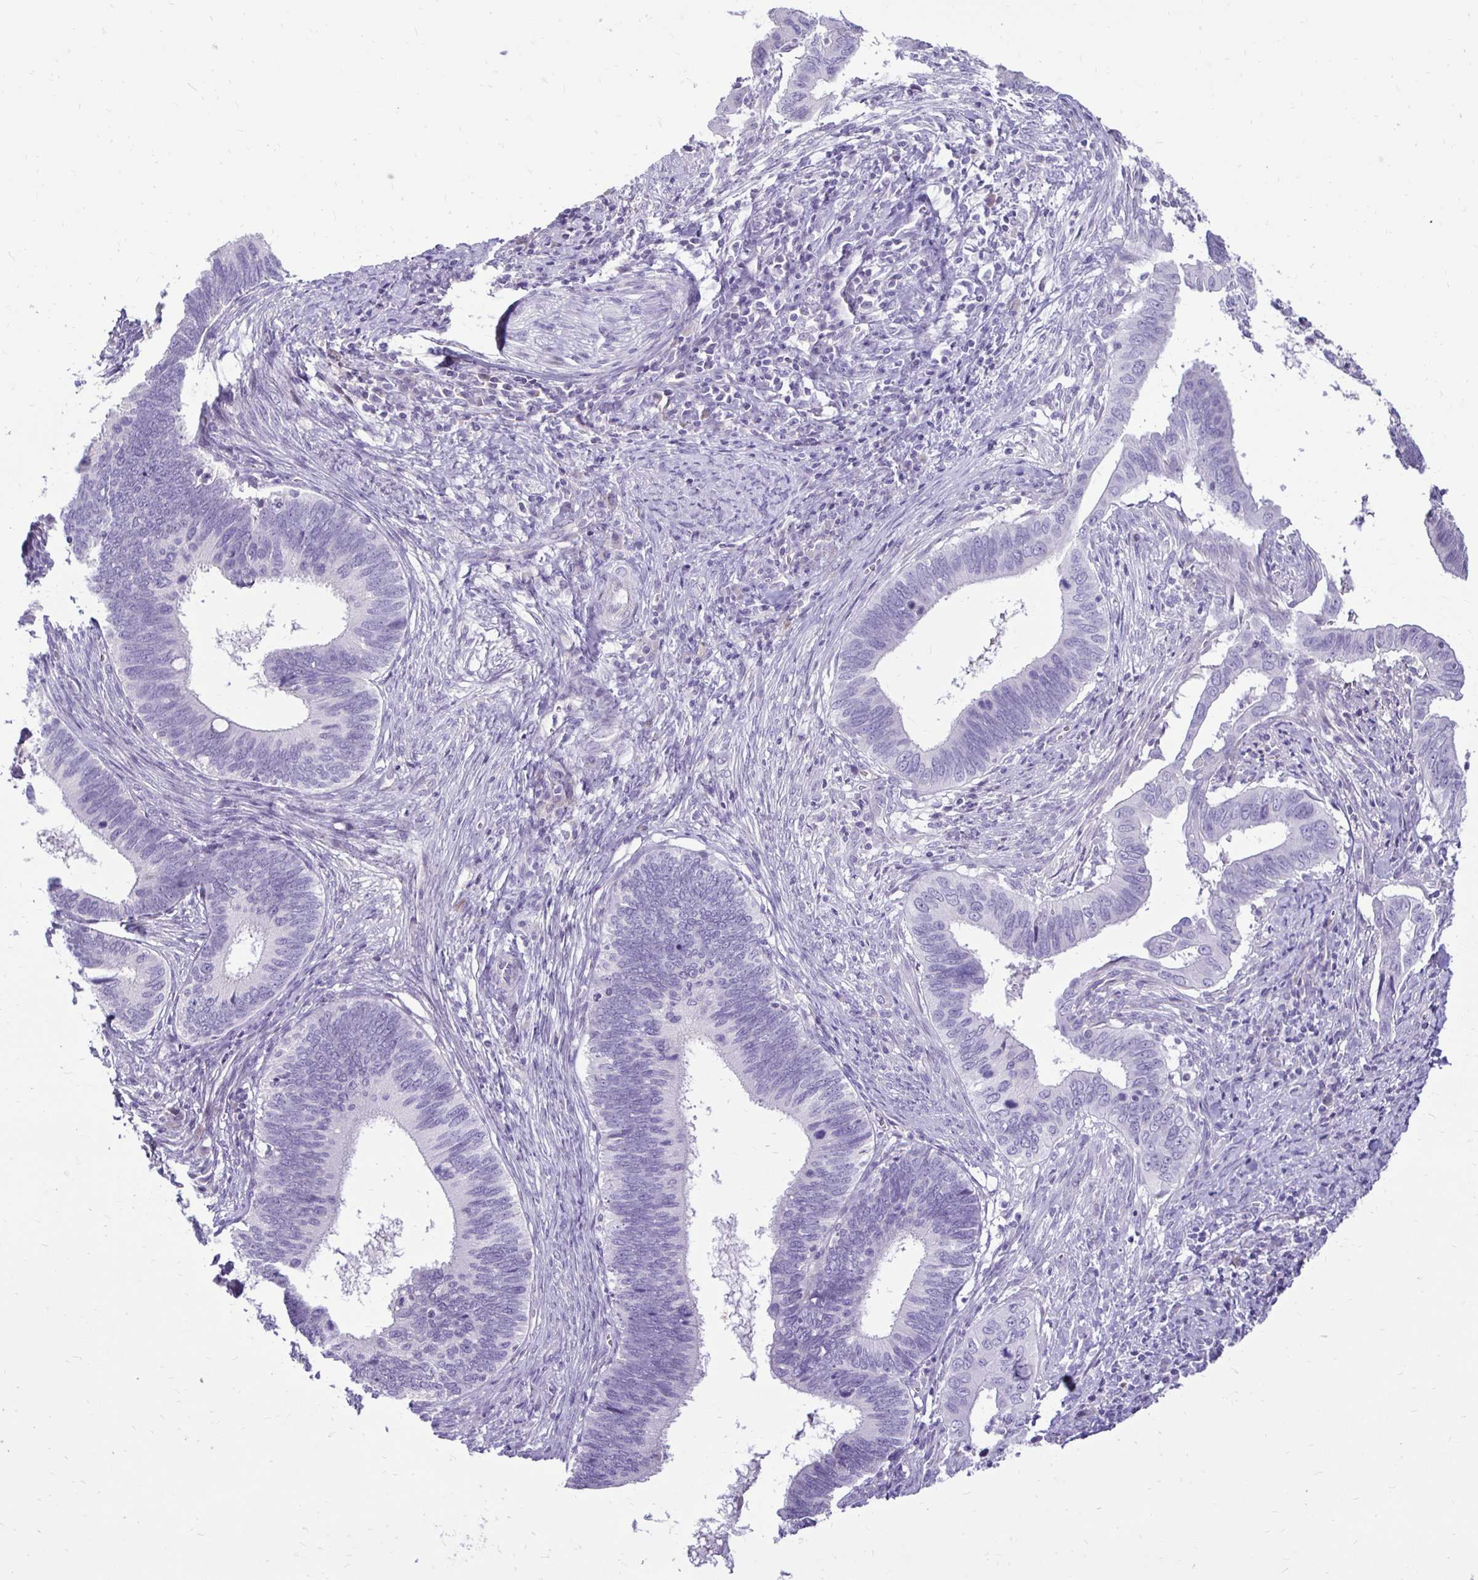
{"staining": {"intensity": "negative", "quantity": "none", "location": "none"}, "tissue": "cervical cancer", "cell_type": "Tumor cells", "image_type": "cancer", "snomed": [{"axis": "morphology", "description": "Adenocarcinoma, NOS"}, {"axis": "topography", "description": "Cervix"}], "caption": "An immunohistochemistry image of cervical cancer is shown. There is no staining in tumor cells of cervical cancer. The staining was performed using DAB to visualize the protein expression in brown, while the nuclei were stained in blue with hematoxylin (Magnification: 20x).", "gene": "GAS2", "patient": {"sex": "female", "age": 42}}